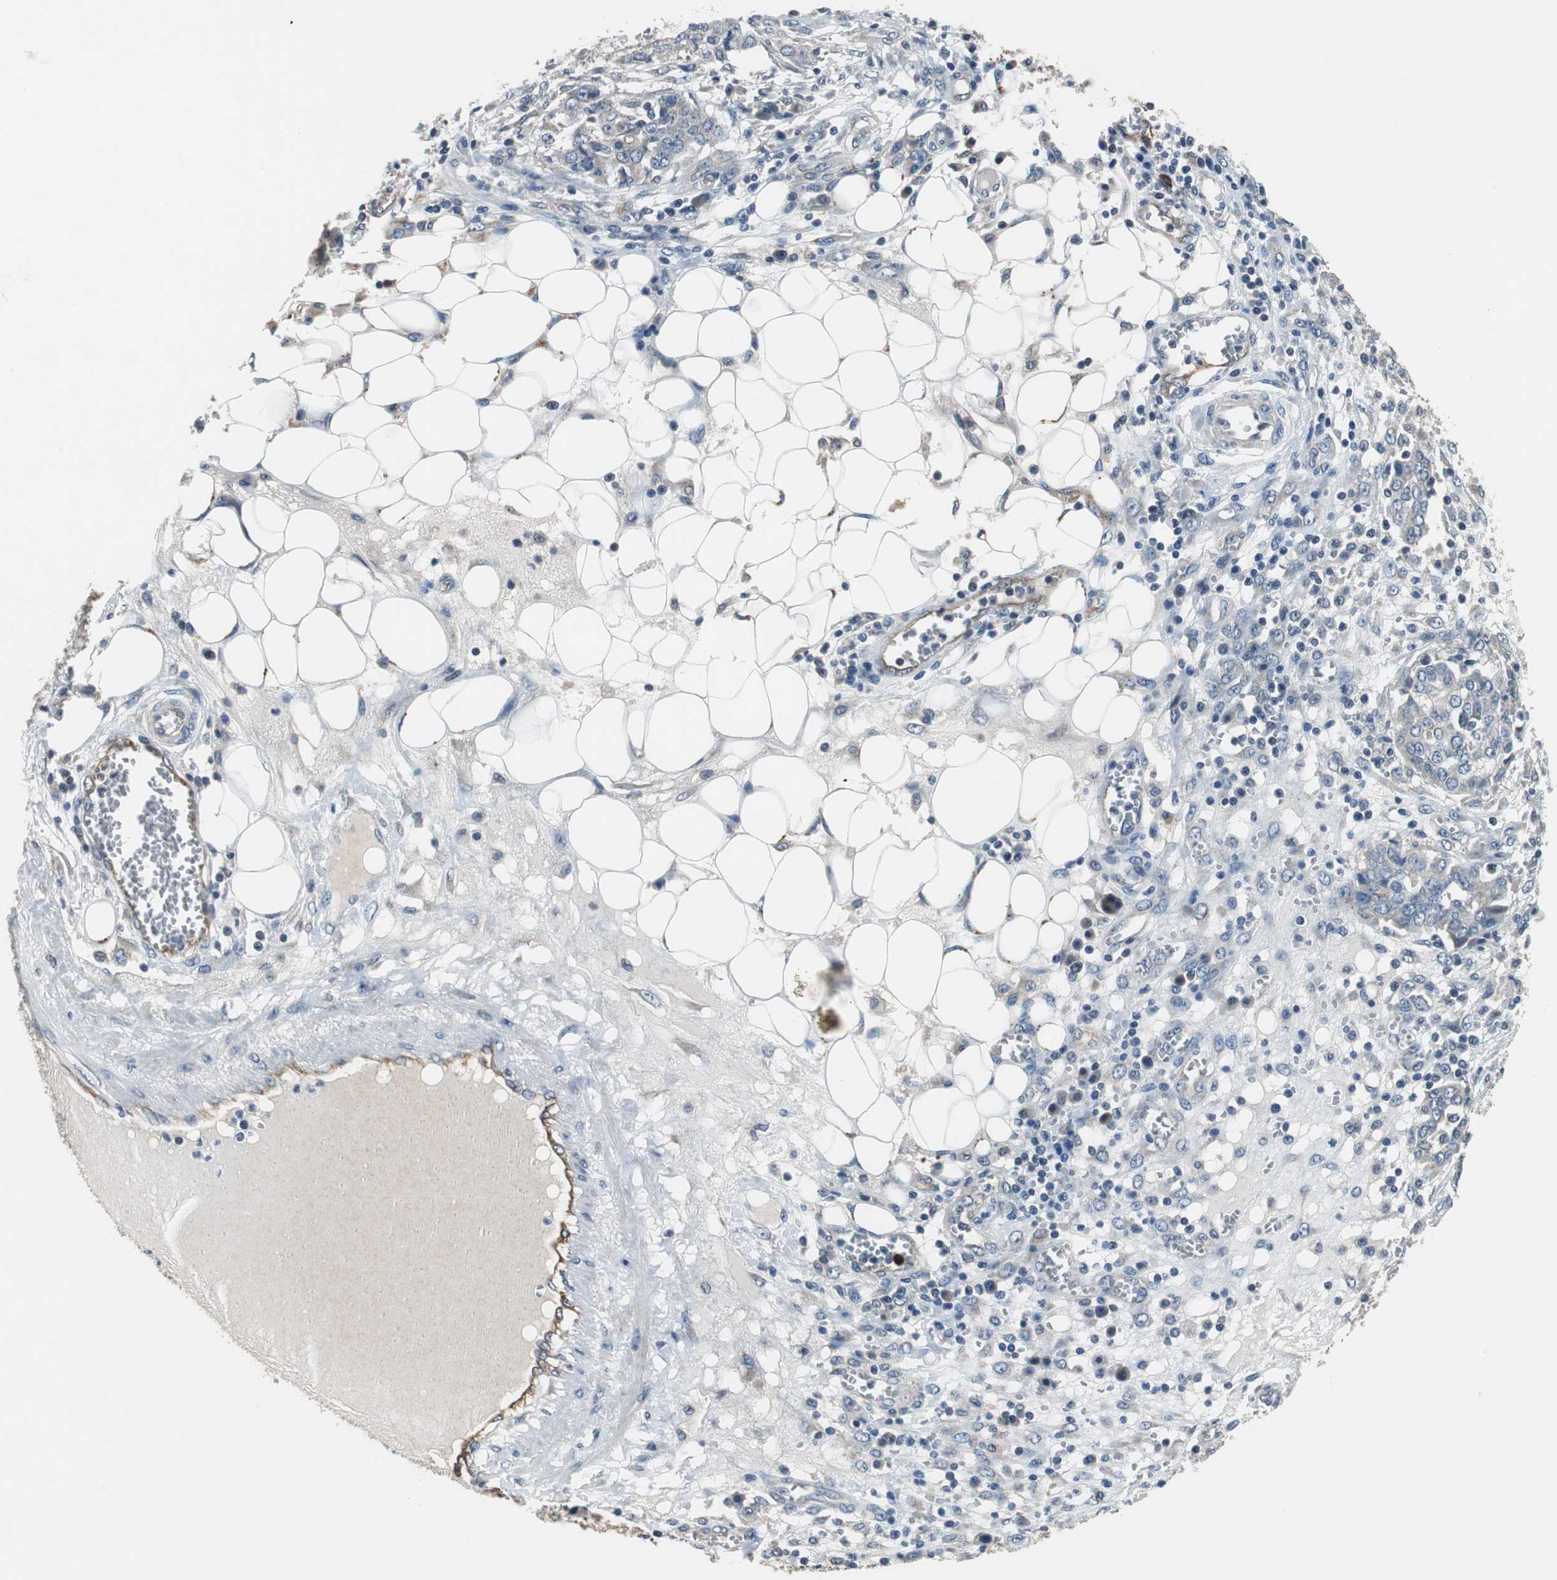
{"staining": {"intensity": "negative", "quantity": "none", "location": "none"}, "tissue": "ovarian cancer", "cell_type": "Tumor cells", "image_type": "cancer", "snomed": [{"axis": "morphology", "description": "Cystadenocarcinoma, serous, NOS"}, {"axis": "topography", "description": "Soft tissue"}, {"axis": "topography", "description": "Ovary"}], "caption": "Ovarian serous cystadenocarcinoma stained for a protein using immunohistochemistry exhibits no staining tumor cells.", "gene": "MTIF2", "patient": {"sex": "female", "age": 57}}